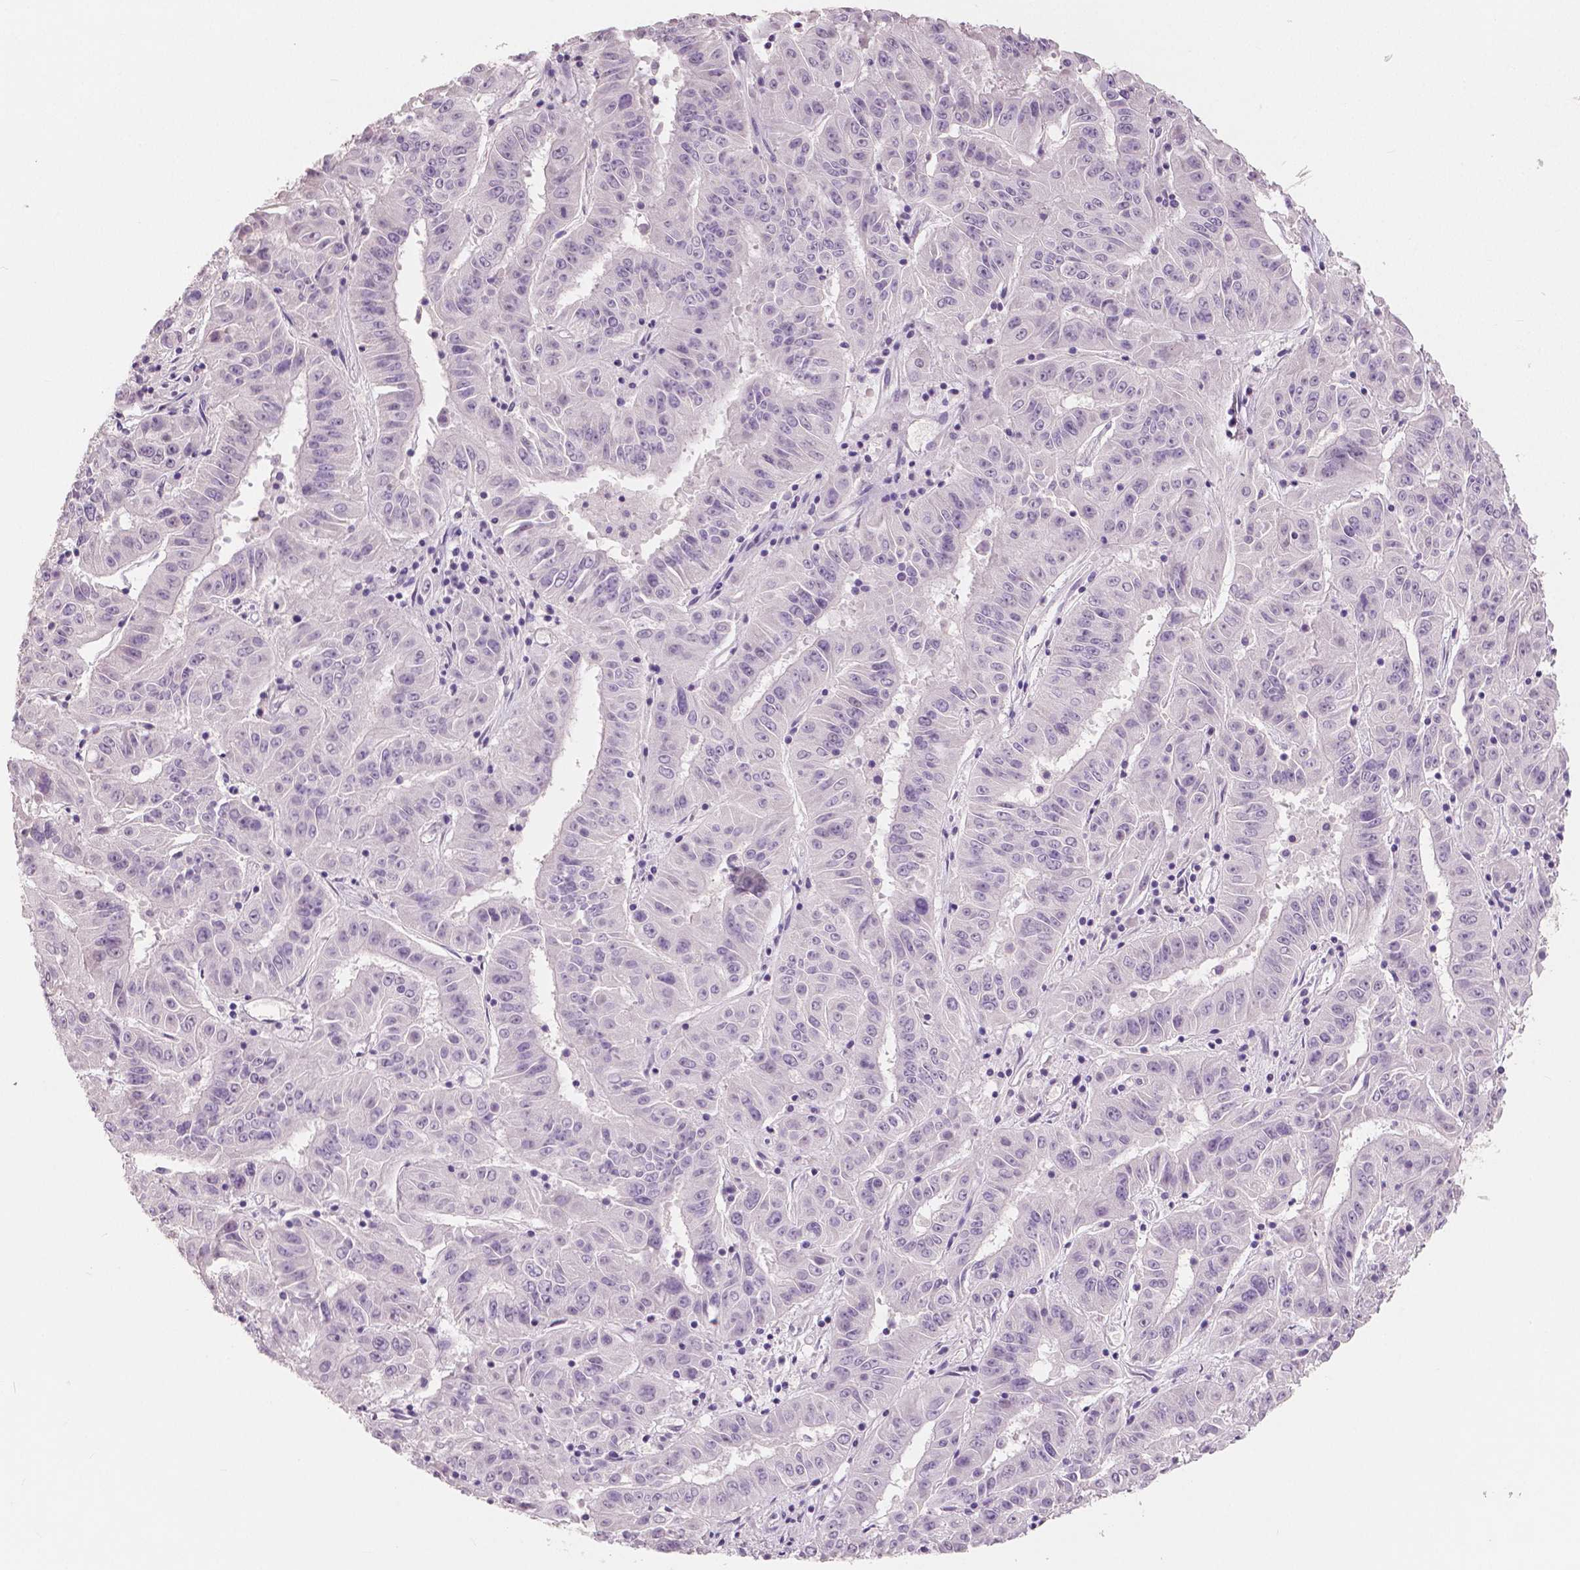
{"staining": {"intensity": "negative", "quantity": "none", "location": "none"}, "tissue": "pancreatic cancer", "cell_type": "Tumor cells", "image_type": "cancer", "snomed": [{"axis": "morphology", "description": "Adenocarcinoma, NOS"}, {"axis": "topography", "description": "Pancreas"}], "caption": "A high-resolution histopathology image shows immunohistochemistry staining of pancreatic cancer (adenocarcinoma), which shows no significant positivity in tumor cells. (Stains: DAB (3,3'-diaminobenzidine) IHC with hematoxylin counter stain, Microscopy: brightfield microscopy at high magnification).", "gene": "NECAB1", "patient": {"sex": "male", "age": 63}}